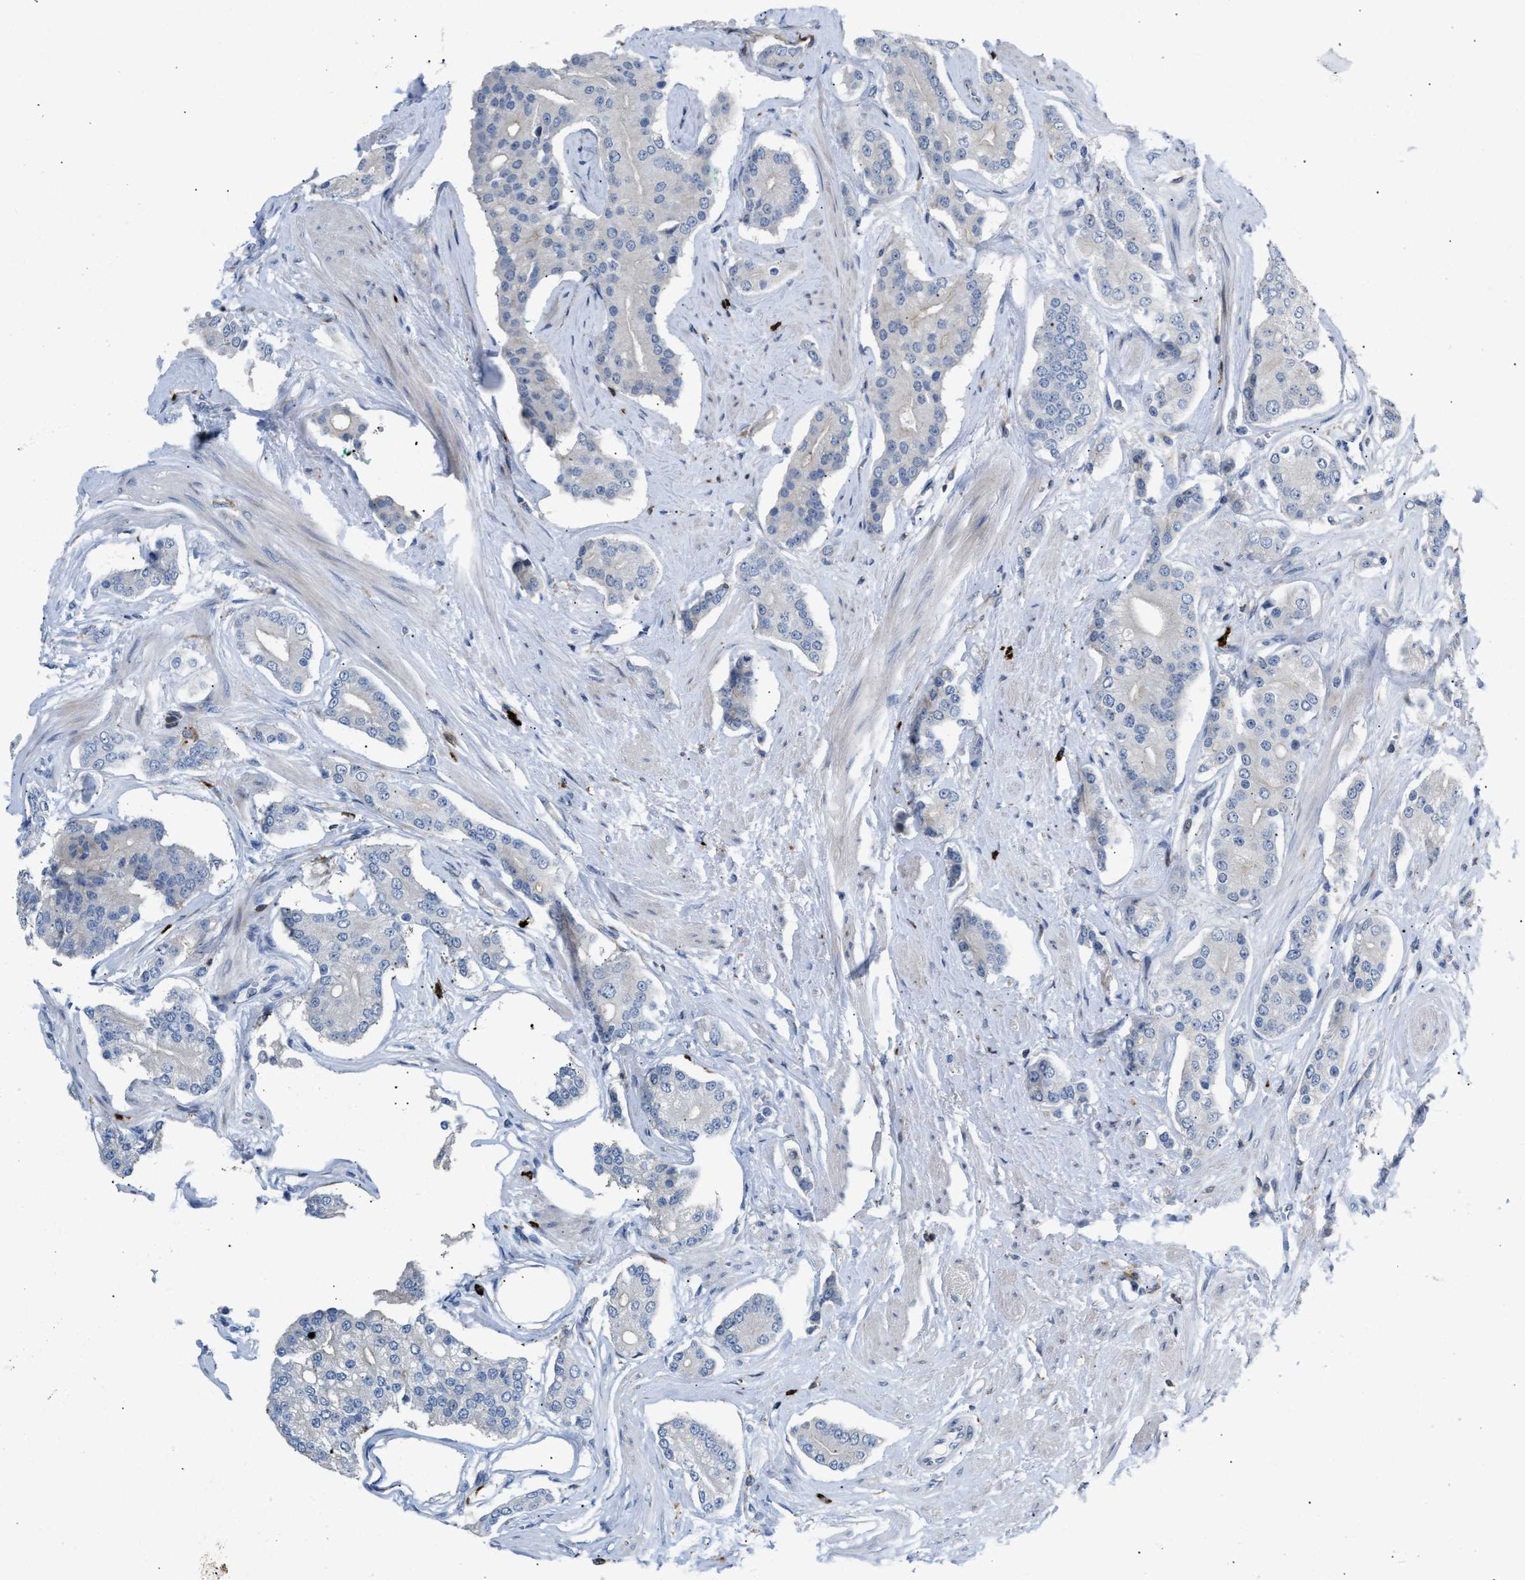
{"staining": {"intensity": "negative", "quantity": "none", "location": "none"}, "tissue": "prostate cancer", "cell_type": "Tumor cells", "image_type": "cancer", "snomed": [{"axis": "morphology", "description": "Adenocarcinoma, High grade"}, {"axis": "topography", "description": "Prostate"}], "caption": "Photomicrograph shows no protein expression in tumor cells of high-grade adenocarcinoma (prostate) tissue. (Brightfield microscopy of DAB (3,3'-diaminobenzidine) IHC at high magnification).", "gene": "ATP9A", "patient": {"sex": "male", "age": 71}}